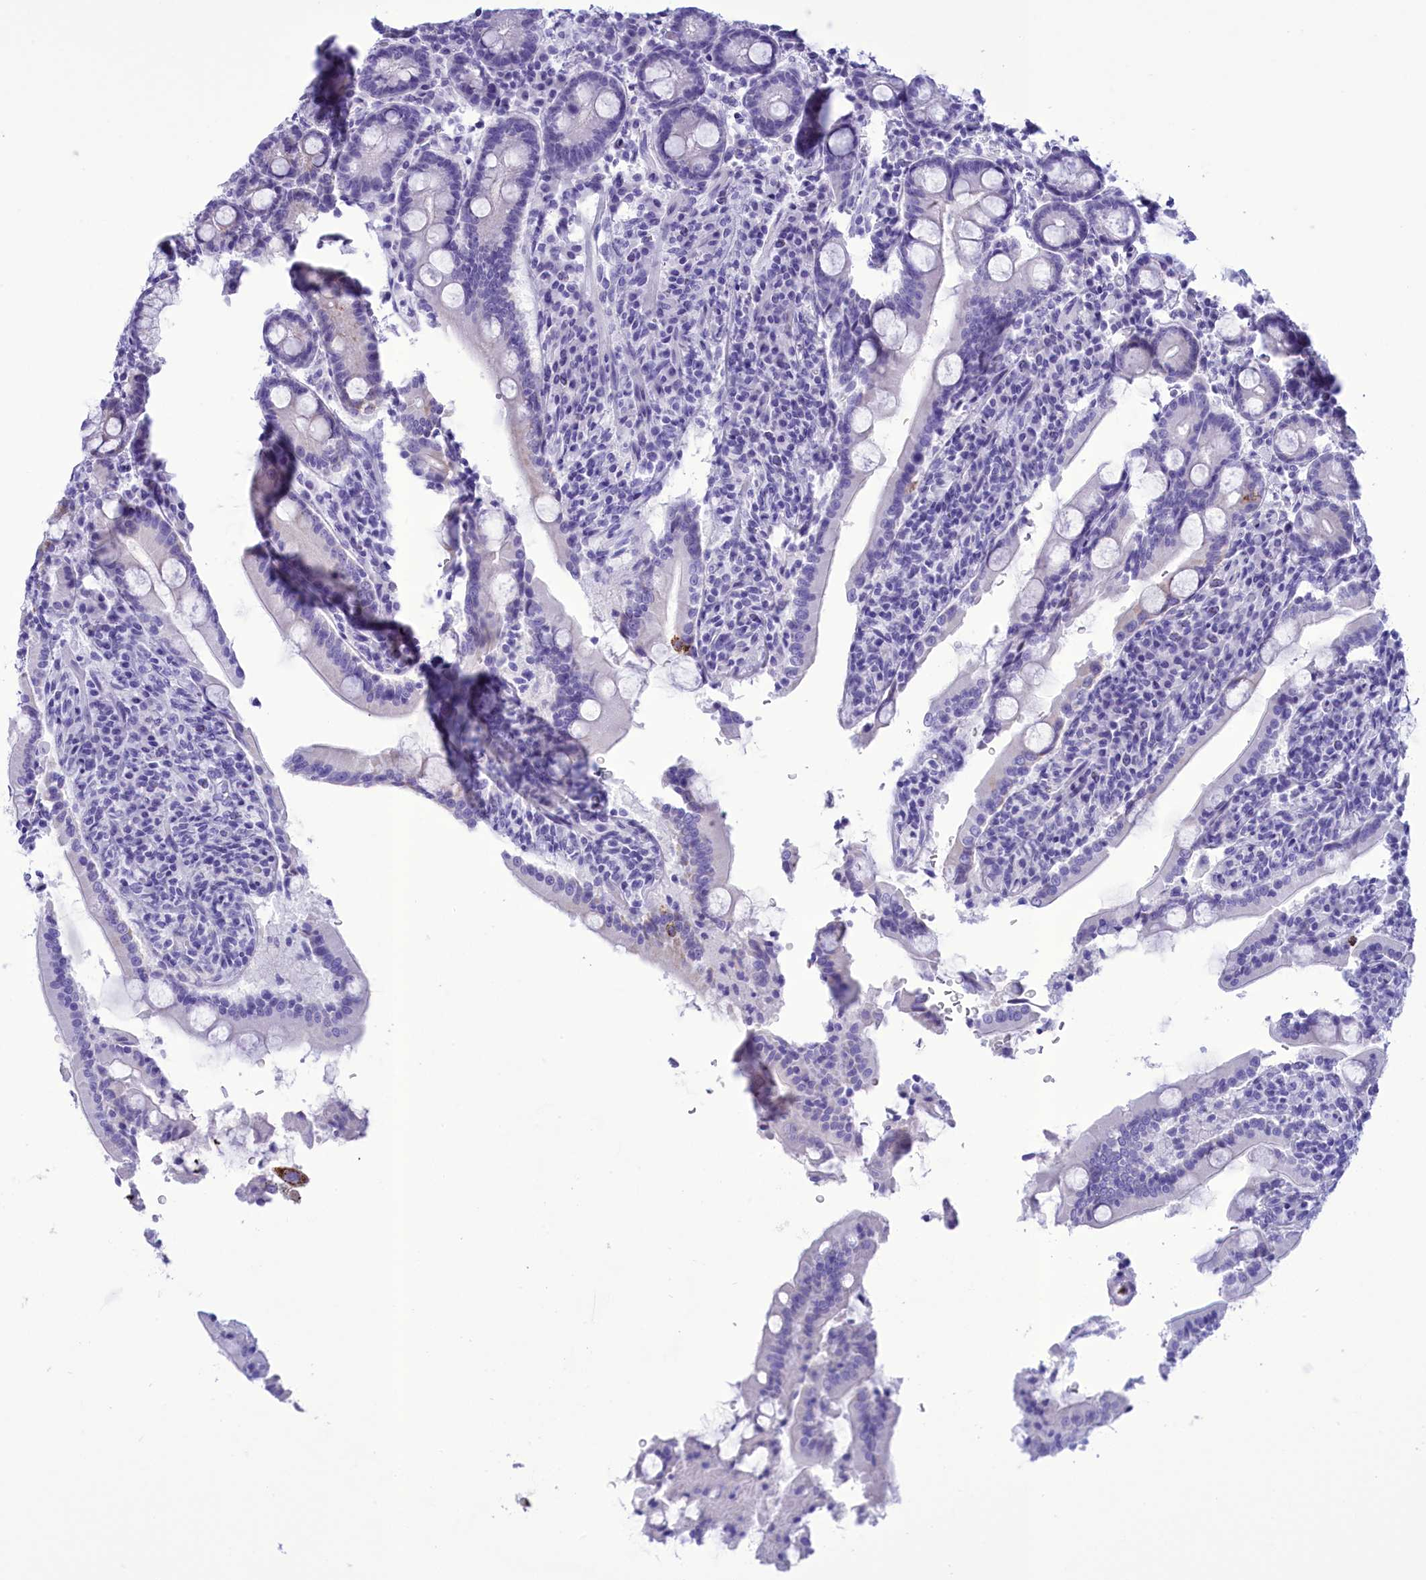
{"staining": {"intensity": "strong", "quantity": "25%-75%", "location": "cytoplasmic/membranous"}, "tissue": "duodenum", "cell_type": "Glandular cells", "image_type": "normal", "snomed": [{"axis": "morphology", "description": "Normal tissue, NOS"}, {"axis": "topography", "description": "Duodenum"}], "caption": "This is a photomicrograph of immunohistochemistry staining of benign duodenum, which shows strong staining in the cytoplasmic/membranous of glandular cells.", "gene": "BRI3", "patient": {"sex": "male", "age": 35}}